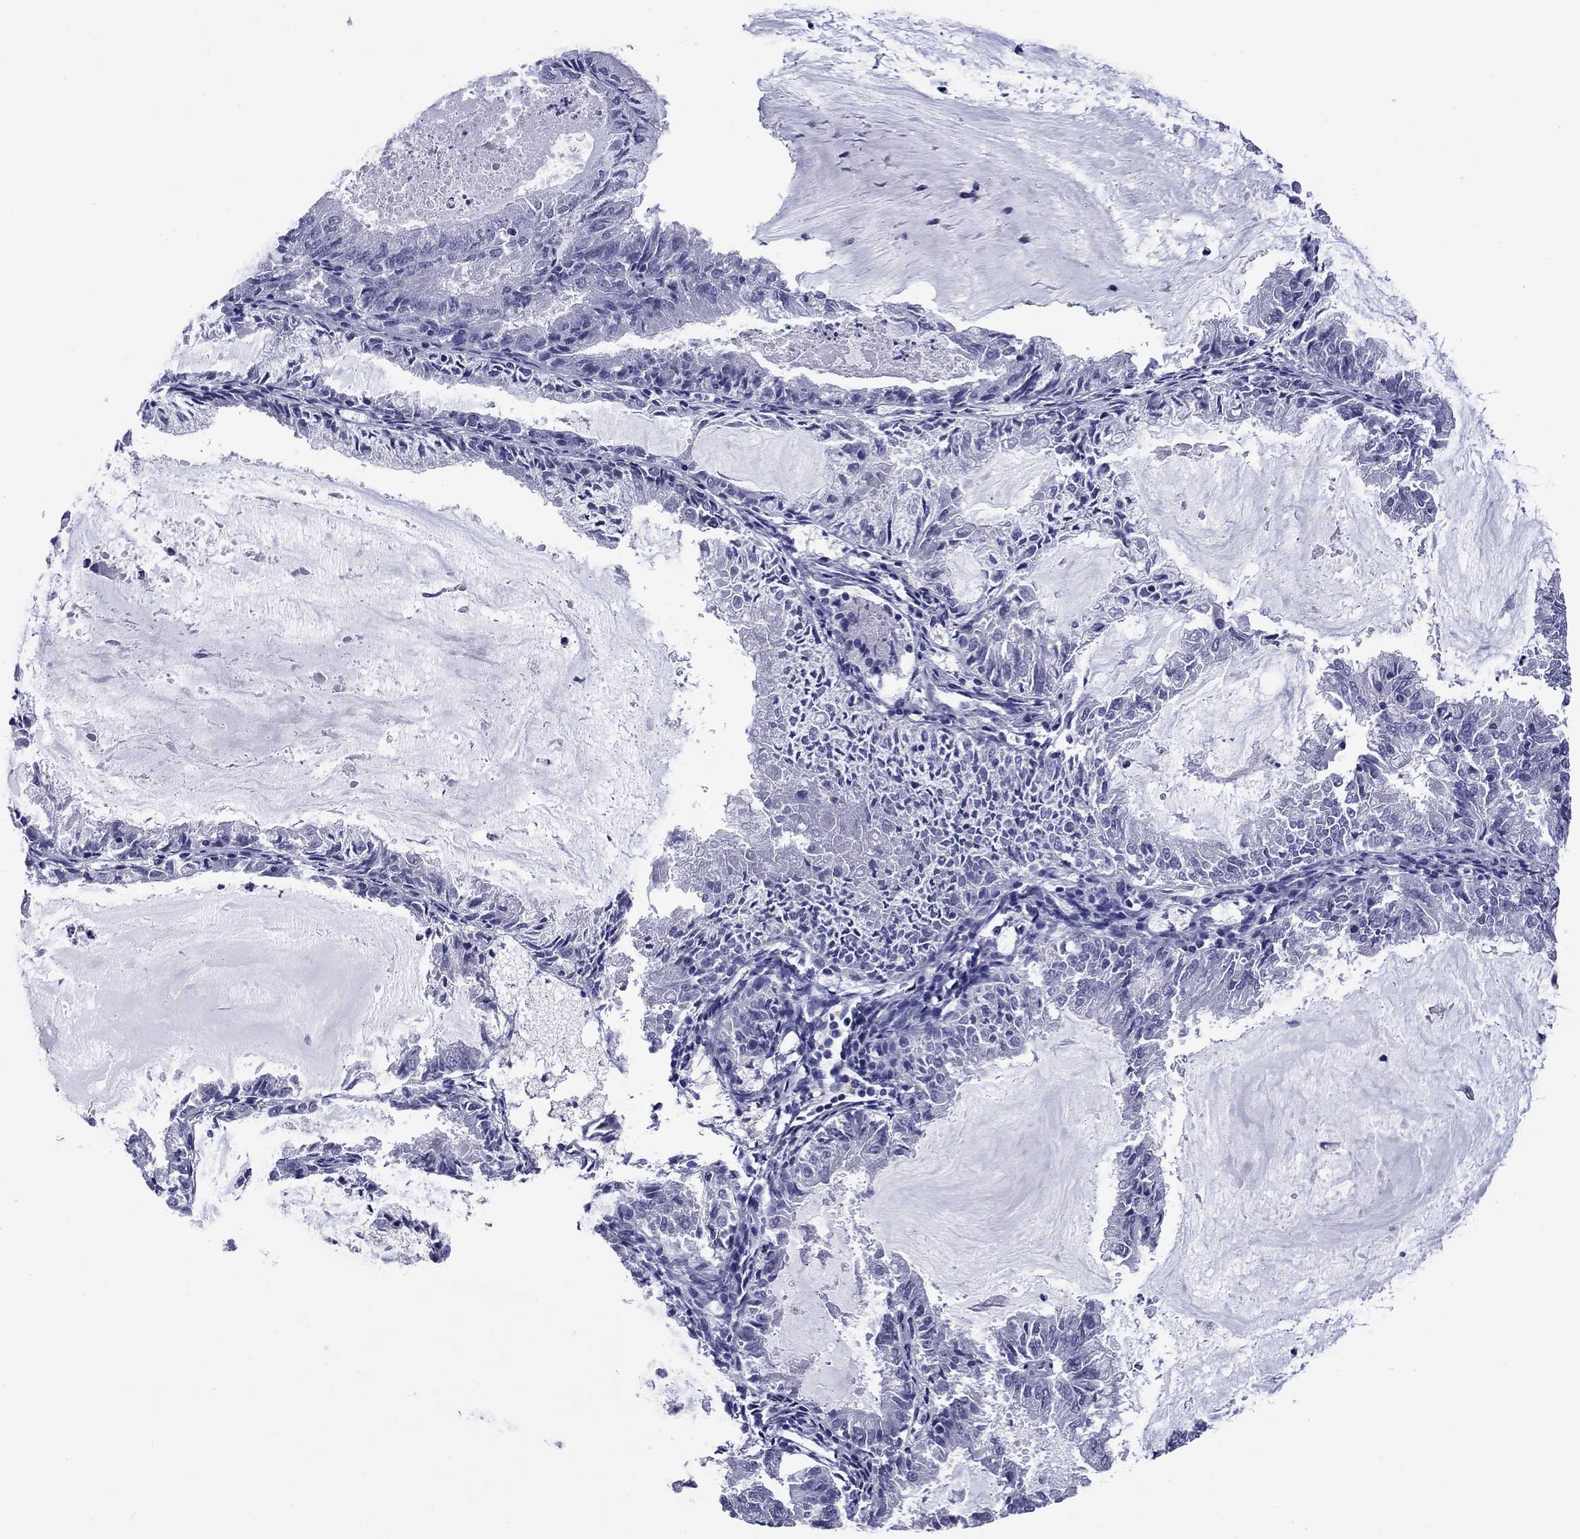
{"staining": {"intensity": "negative", "quantity": "none", "location": "none"}, "tissue": "endometrial cancer", "cell_type": "Tumor cells", "image_type": "cancer", "snomed": [{"axis": "morphology", "description": "Adenocarcinoma, NOS"}, {"axis": "topography", "description": "Endometrium"}], "caption": "High magnification brightfield microscopy of endometrial cancer stained with DAB (brown) and counterstained with hematoxylin (blue): tumor cells show no significant expression.", "gene": "TCFL5", "patient": {"sex": "female", "age": 57}}